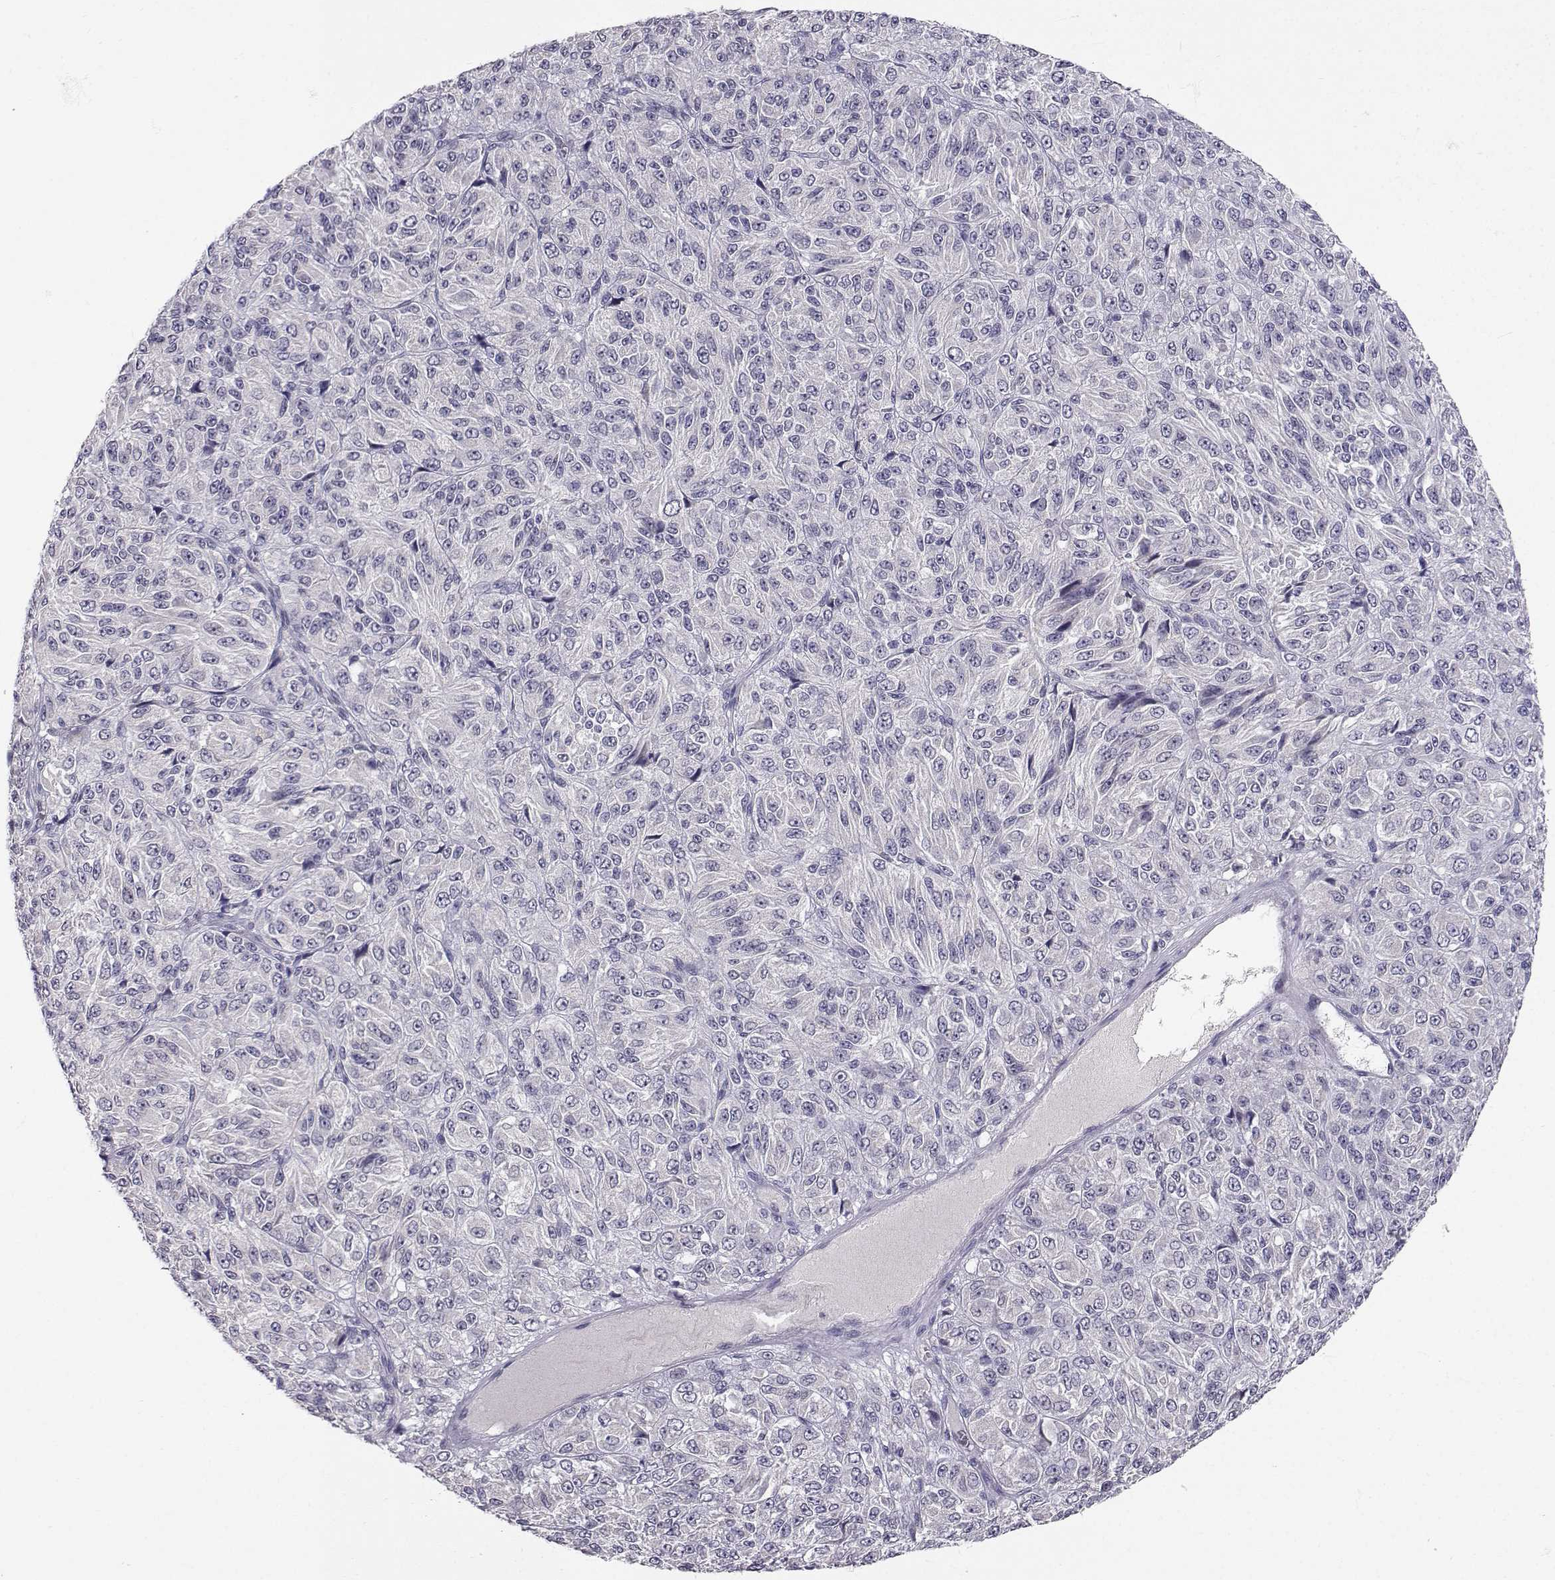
{"staining": {"intensity": "negative", "quantity": "none", "location": "none"}, "tissue": "melanoma", "cell_type": "Tumor cells", "image_type": "cancer", "snomed": [{"axis": "morphology", "description": "Malignant melanoma, Metastatic site"}, {"axis": "topography", "description": "Brain"}], "caption": "Immunohistochemistry micrograph of neoplastic tissue: melanoma stained with DAB (3,3'-diaminobenzidine) demonstrates no significant protein expression in tumor cells.", "gene": "SLC6A3", "patient": {"sex": "female", "age": 56}}